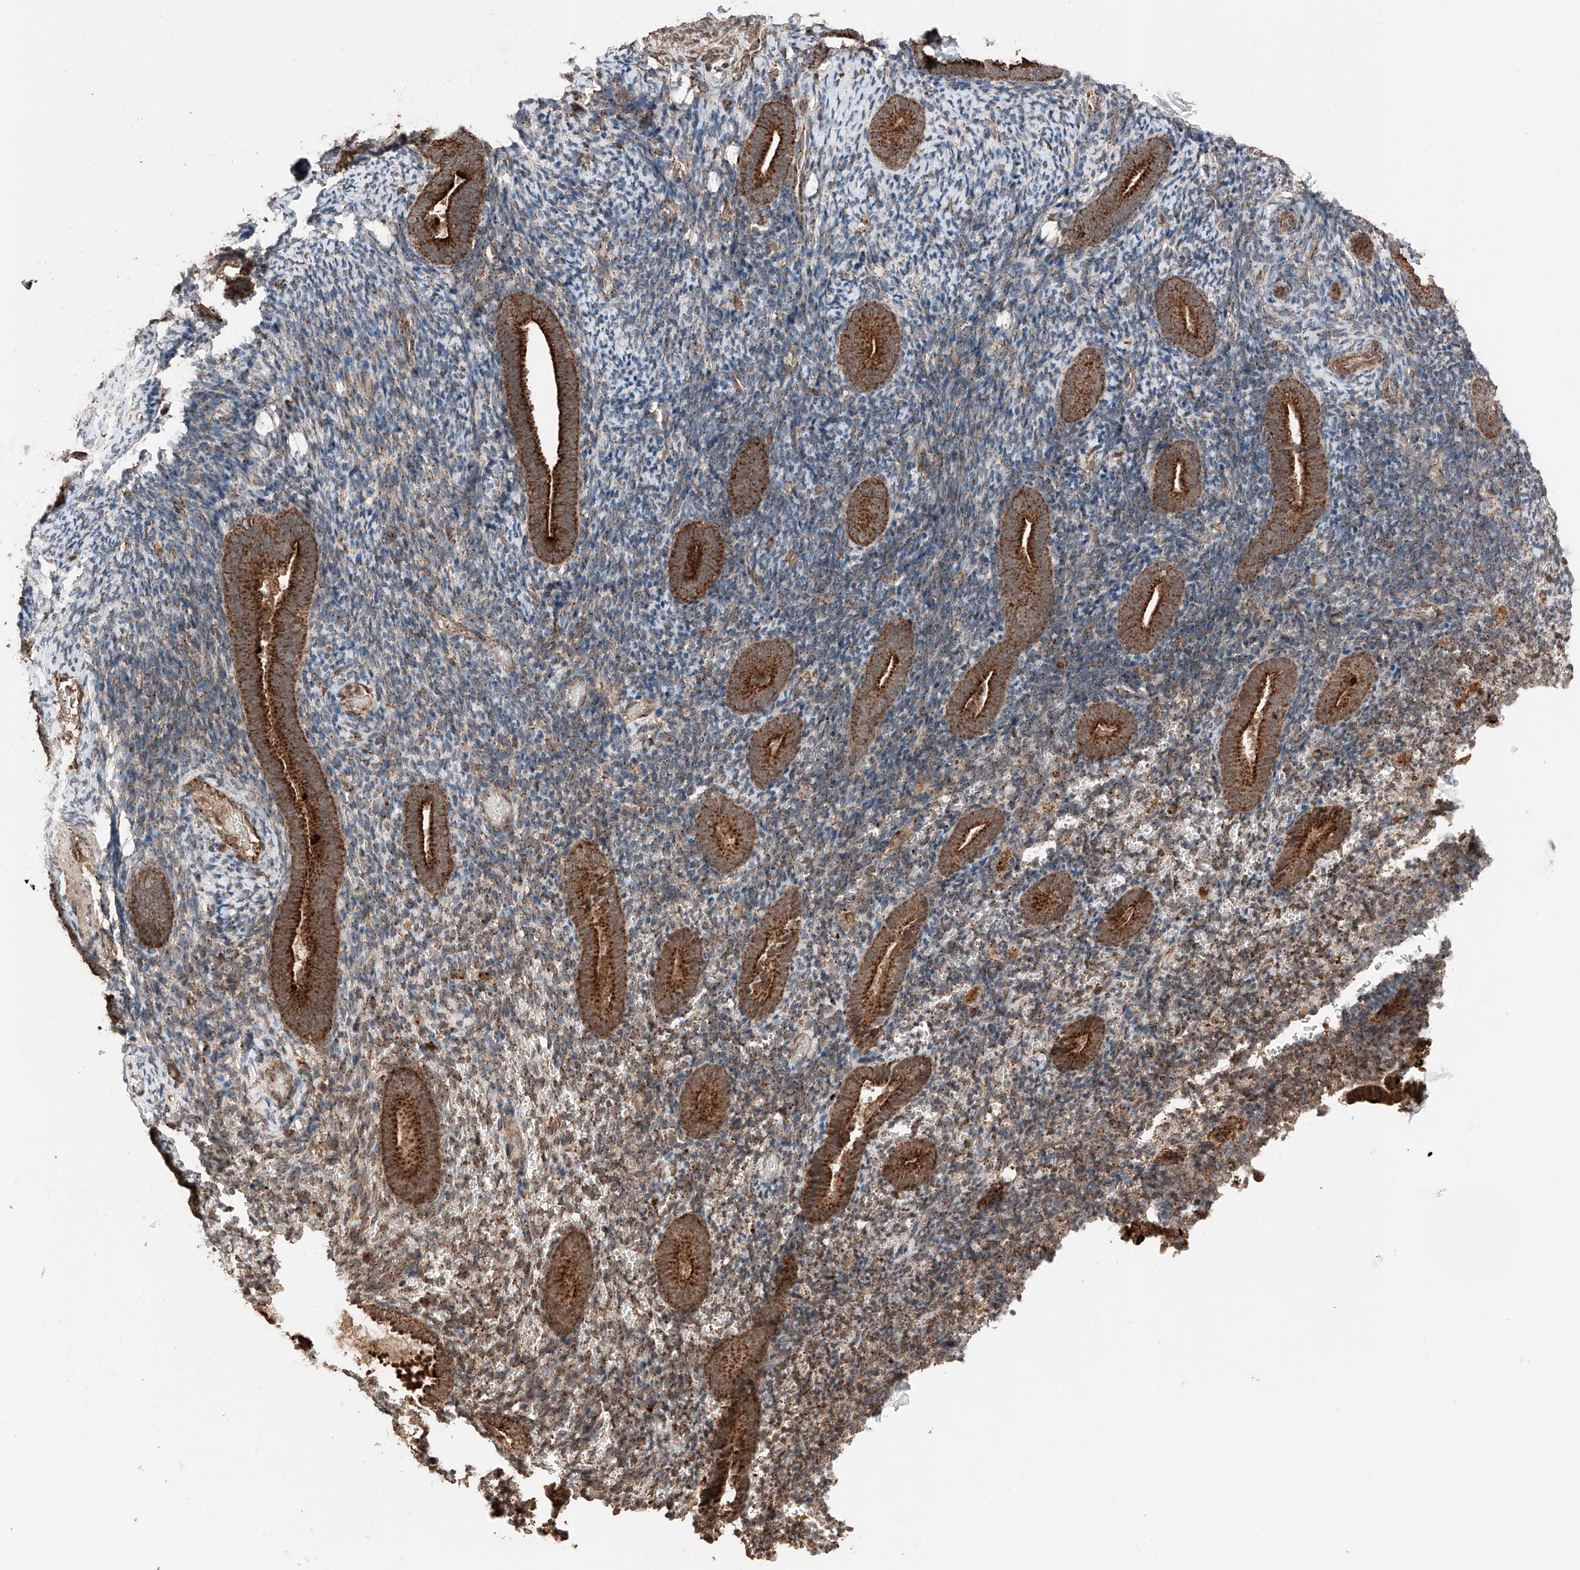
{"staining": {"intensity": "moderate", "quantity": "<25%", "location": "cytoplasmic/membranous"}, "tissue": "endometrium", "cell_type": "Cells in endometrial stroma", "image_type": "normal", "snomed": [{"axis": "morphology", "description": "Normal tissue, NOS"}, {"axis": "topography", "description": "Endometrium"}], "caption": "Protein staining reveals moderate cytoplasmic/membranous positivity in approximately <25% of cells in endometrial stroma in unremarkable endometrium. Using DAB (3,3'-diaminobenzidine) (brown) and hematoxylin (blue) stains, captured at high magnification using brightfield microscopy.", "gene": "ZSCAN29", "patient": {"sex": "female", "age": 51}}